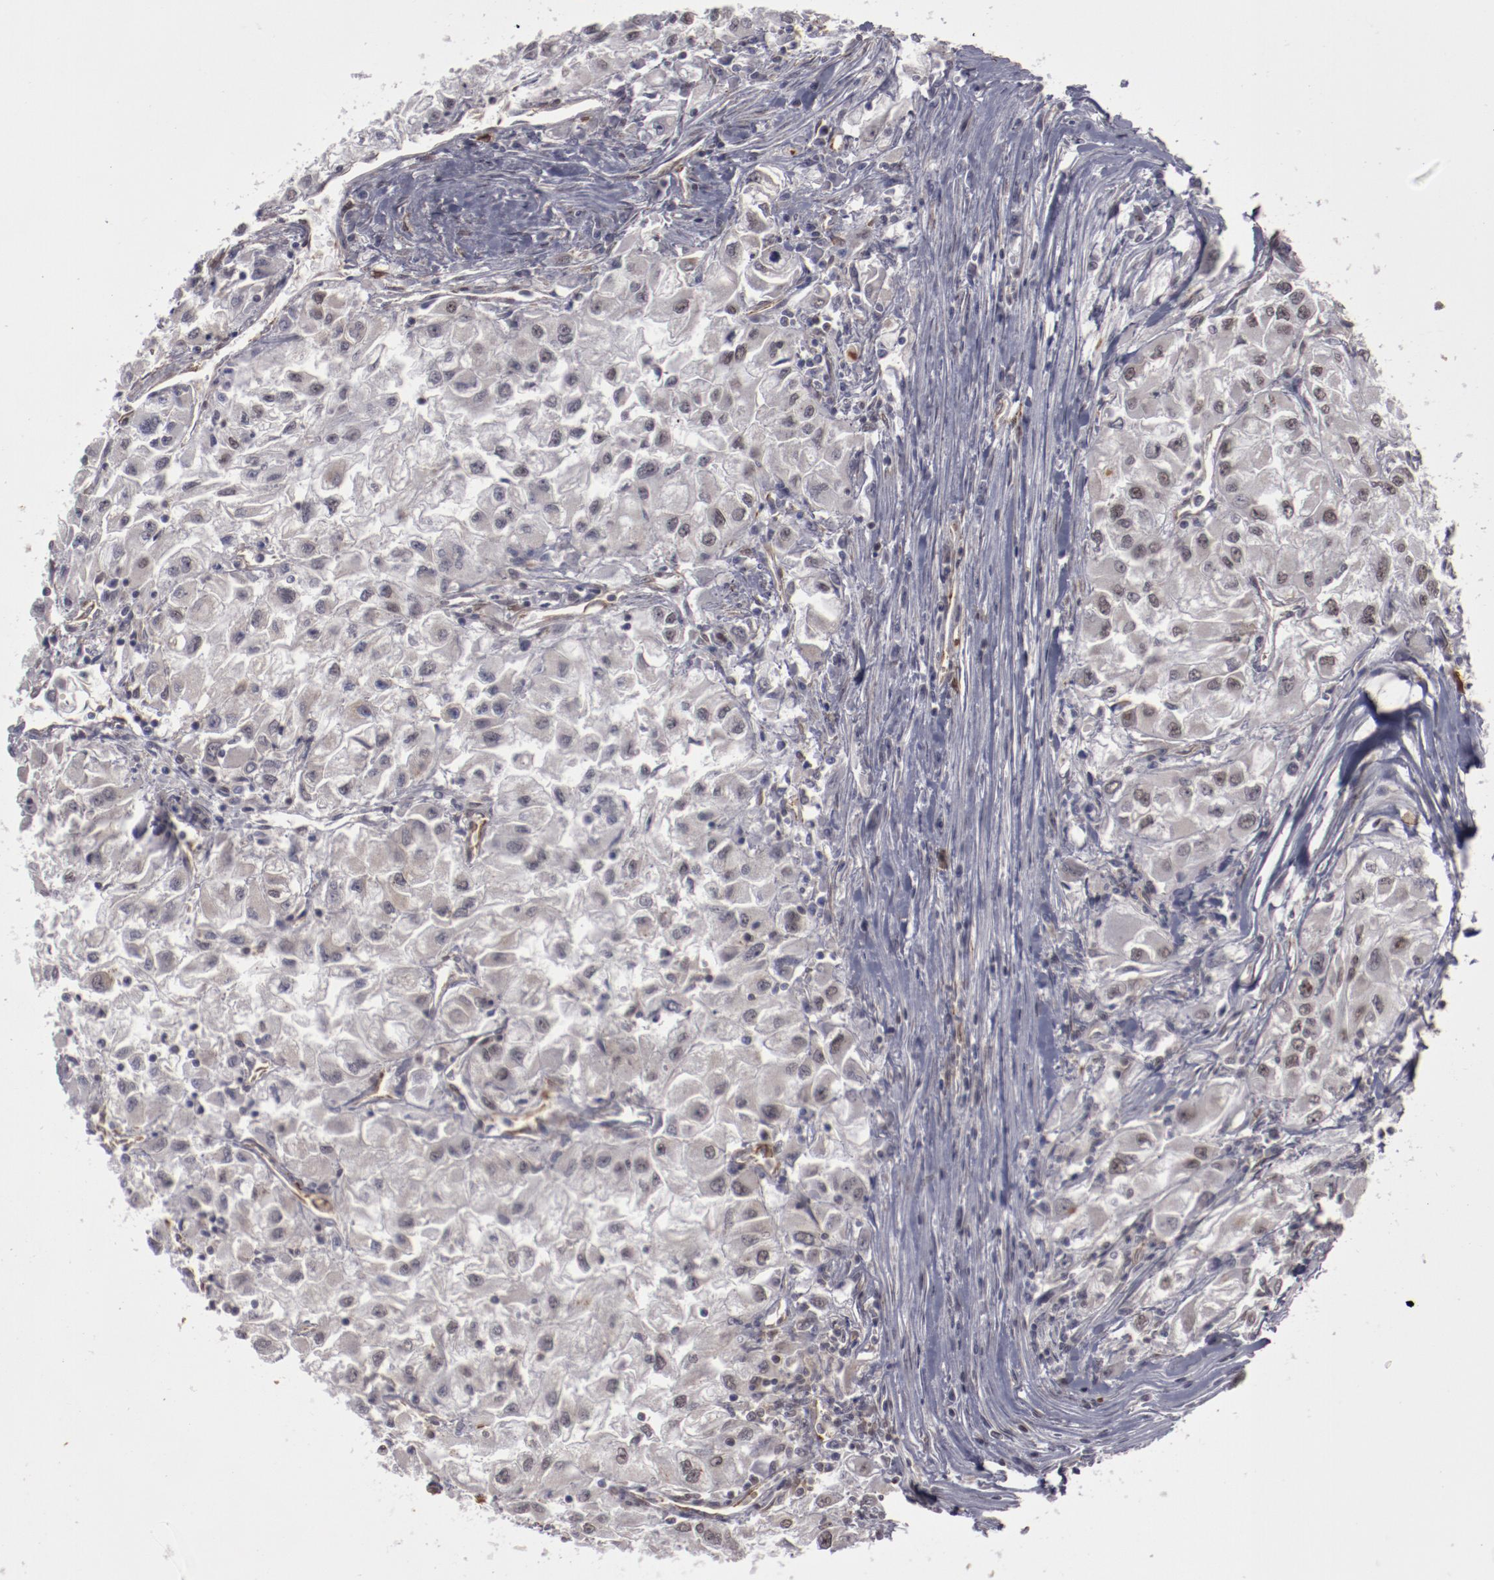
{"staining": {"intensity": "negative", "quantity": "none", "location": "none"}, "tissue": "renal cancer", "cell_type": "Tumor cells", "image_type": "cancer", "snomed": [{"axis": "morphology", "description": "Adenocarcinoma, NOS"}, {"axis": "topography", "description": "Kidney"}], "caption": "Image shows no protein expression in tumor cells of renal adenocarcinoma tissue.", "gene": "LEF1", "patient": {"sex": "male", "age": 59}}